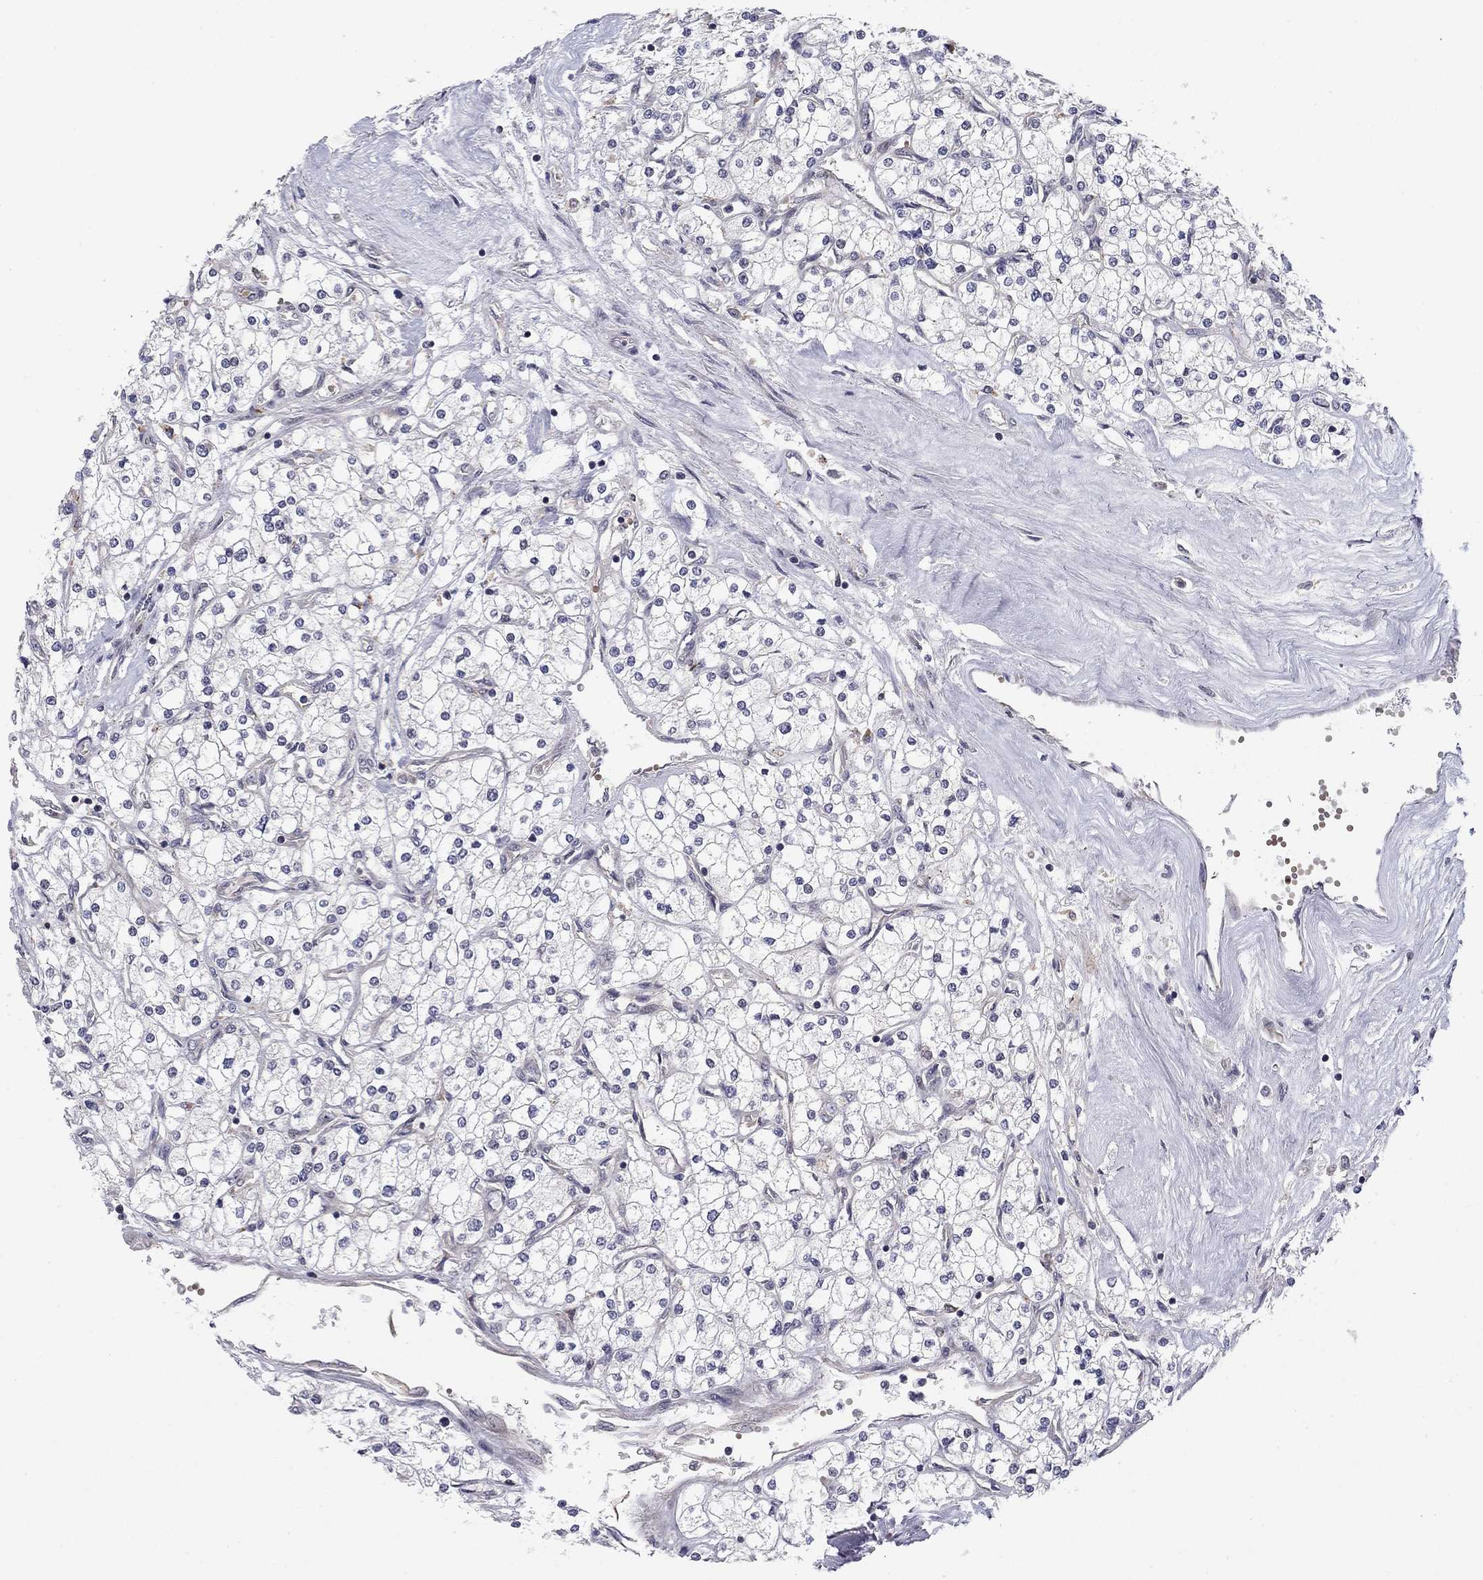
{"staining": {"intensity": "negative", "quantity": "none", "location": "none"}, "tissue": "renal cancer", "cell_type": "Tumor cells", "image_type": "cancer", "snomed": [{"axis": "morphology", "description": "Adenocarcinoma, NOS"}, {"axis": "topography", "description": "Kidney"}], "caption": "Immunohistochemistry (IHC) micrograph of neoplastic tissue: renal cancer stained with DAB shows no significant protein expression in tumor cells.", "gene": "BCL11A", "patient": {"sex": "male", "age": 80}}